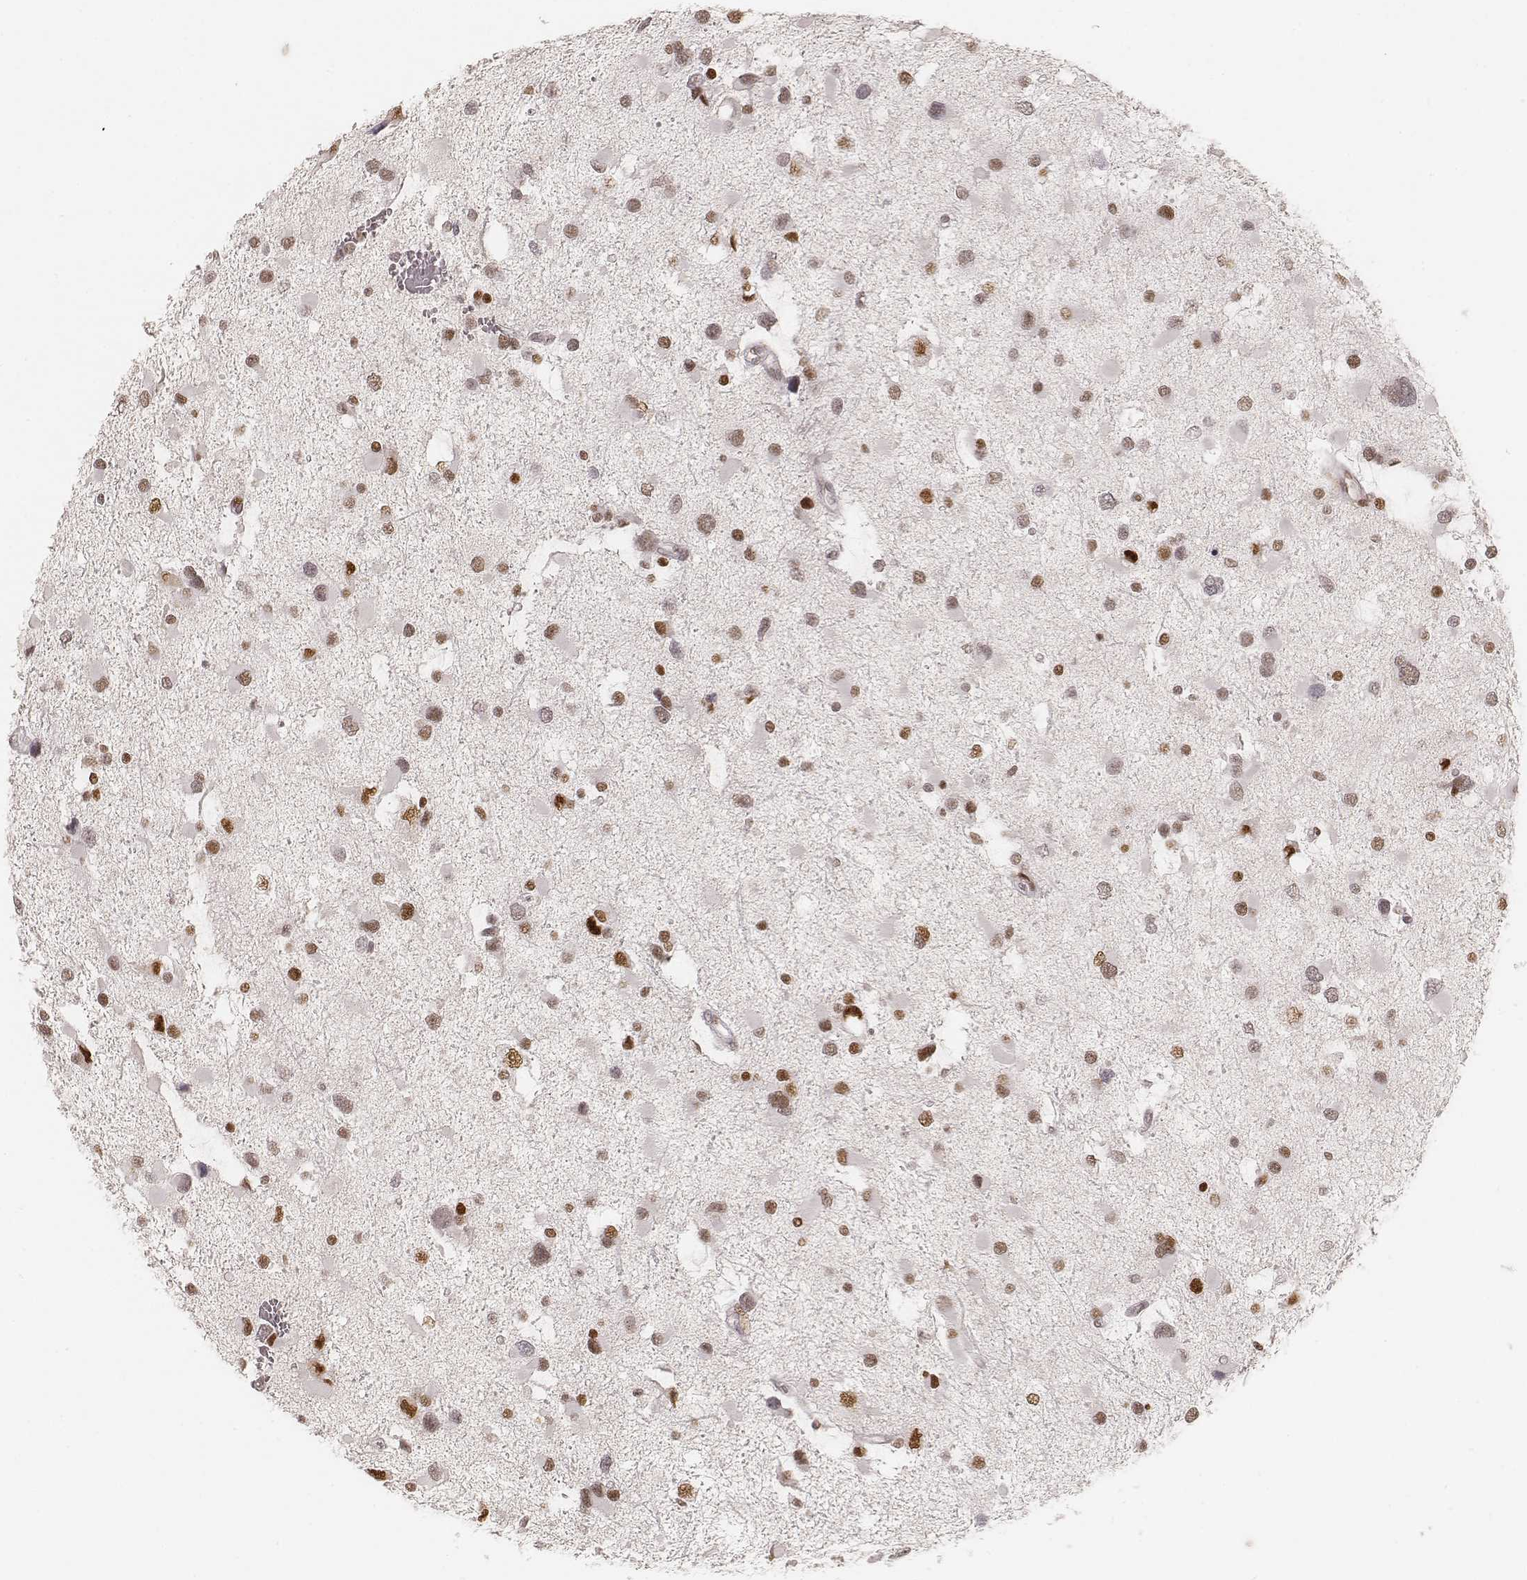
{"staining": {"intensity": "moderate", "quantity": ">75%", "location": "nuclear"}, "tissue": "glioma", "cell_type": "Tumor cells", "image_type": "cancer", "snomed": [{"axis": "morphology", "description": "Glioma, malignant, Low grade"}, {"axis": "topography", "description": "Brain"}], "caption": "Glioma stained with IHC exhibits moderate nuclear staining in about >75% of tumor cells.", "gene": "HNRNPC", "patient": {"sex": "female", "age": 32}}